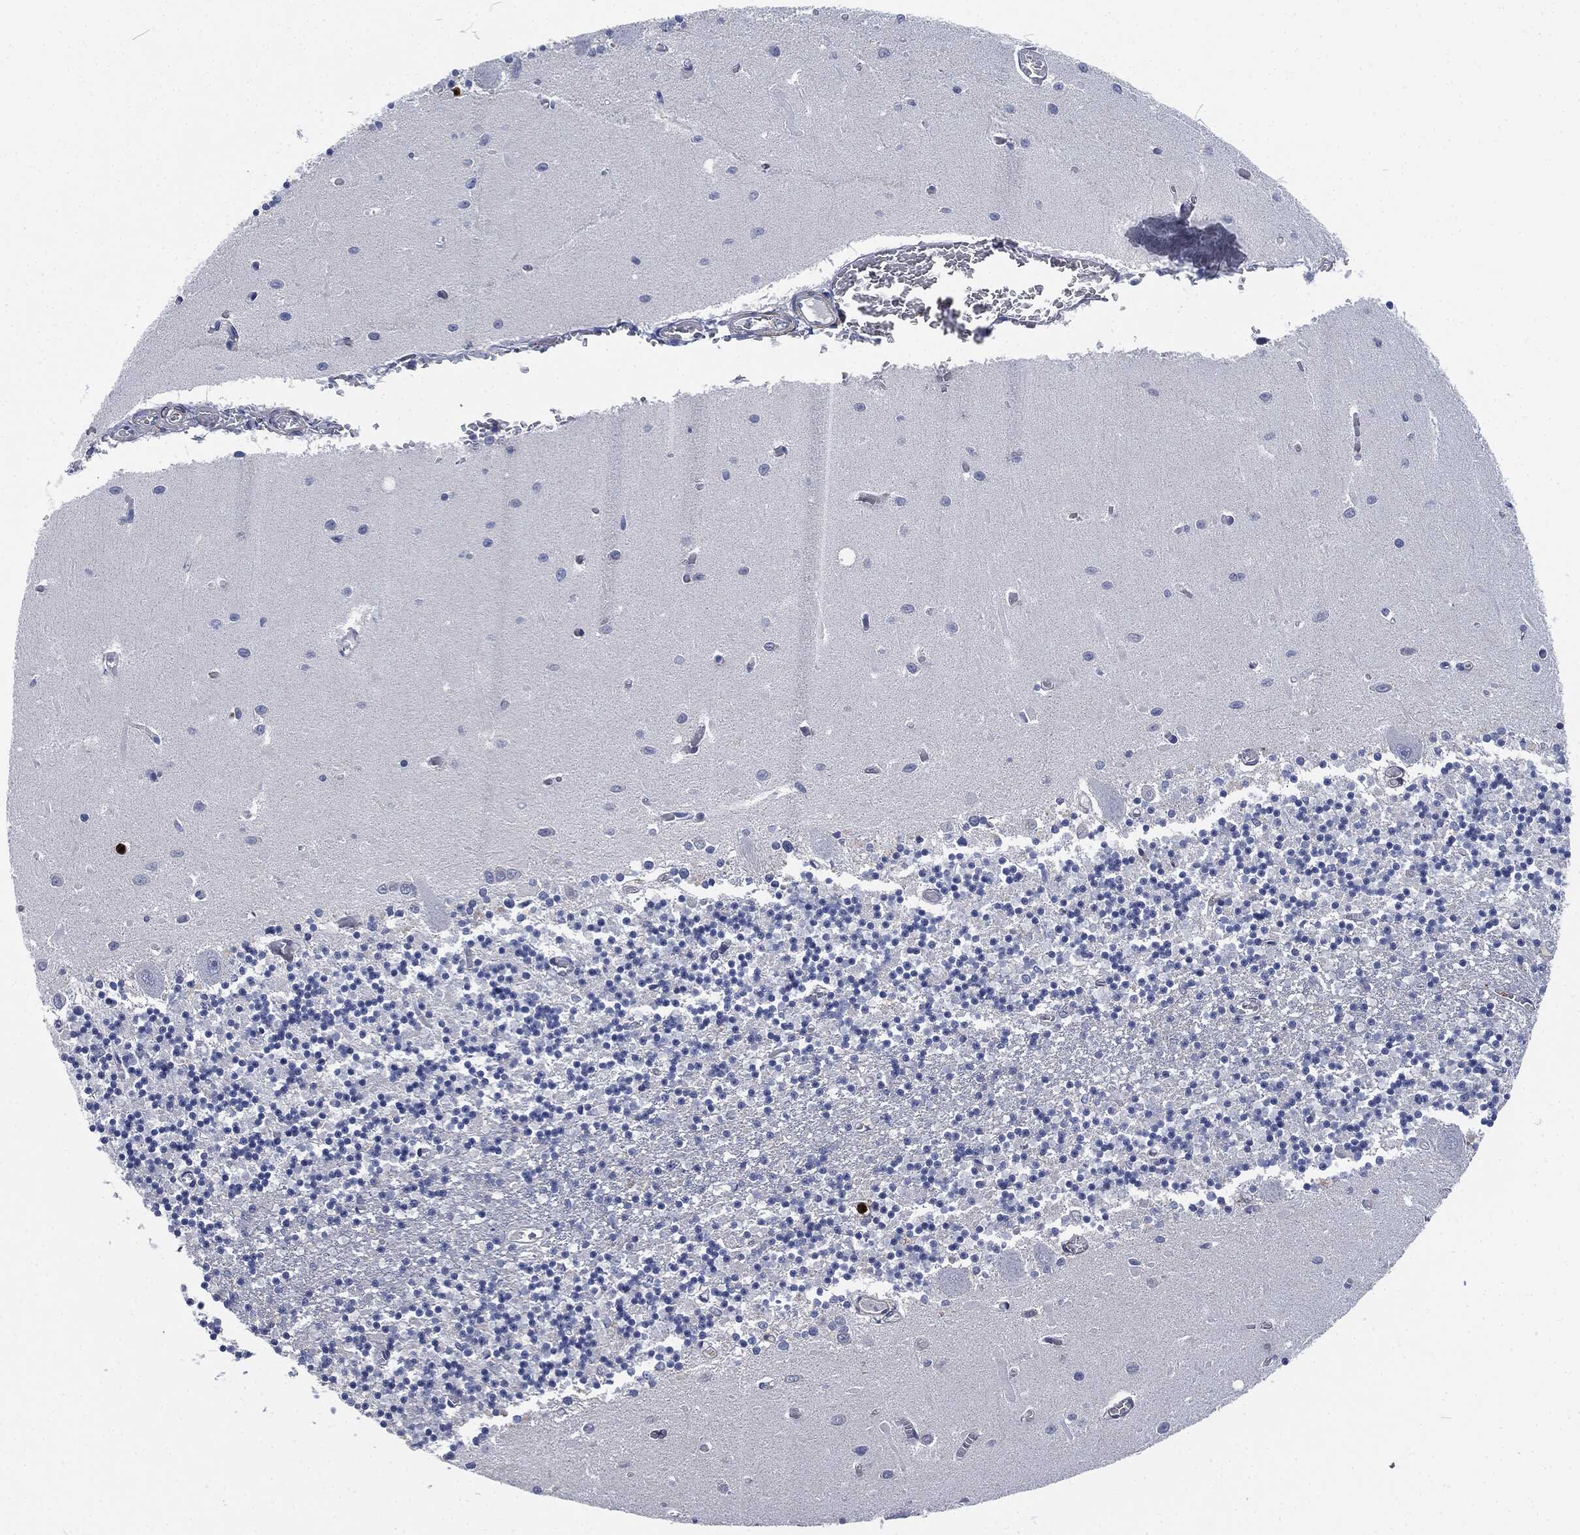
{"staining": {"intensity": "negative", "quantity": "none", "location": "none"}, "tissue": "cerebellum", "cell_type": "Cells in granular layer", "image_type": "normal", "snomed": [{"axis": "morphology", "description": "Normal tissue, NOS"}, {"axis": "topography", "description": "Cerebellum"}], "caption": "IHC of benign cerebellum demonstrates no expression in cells in granular layer.", "gene": "MPO", "patient": {"sex": "female", "age": 64}}